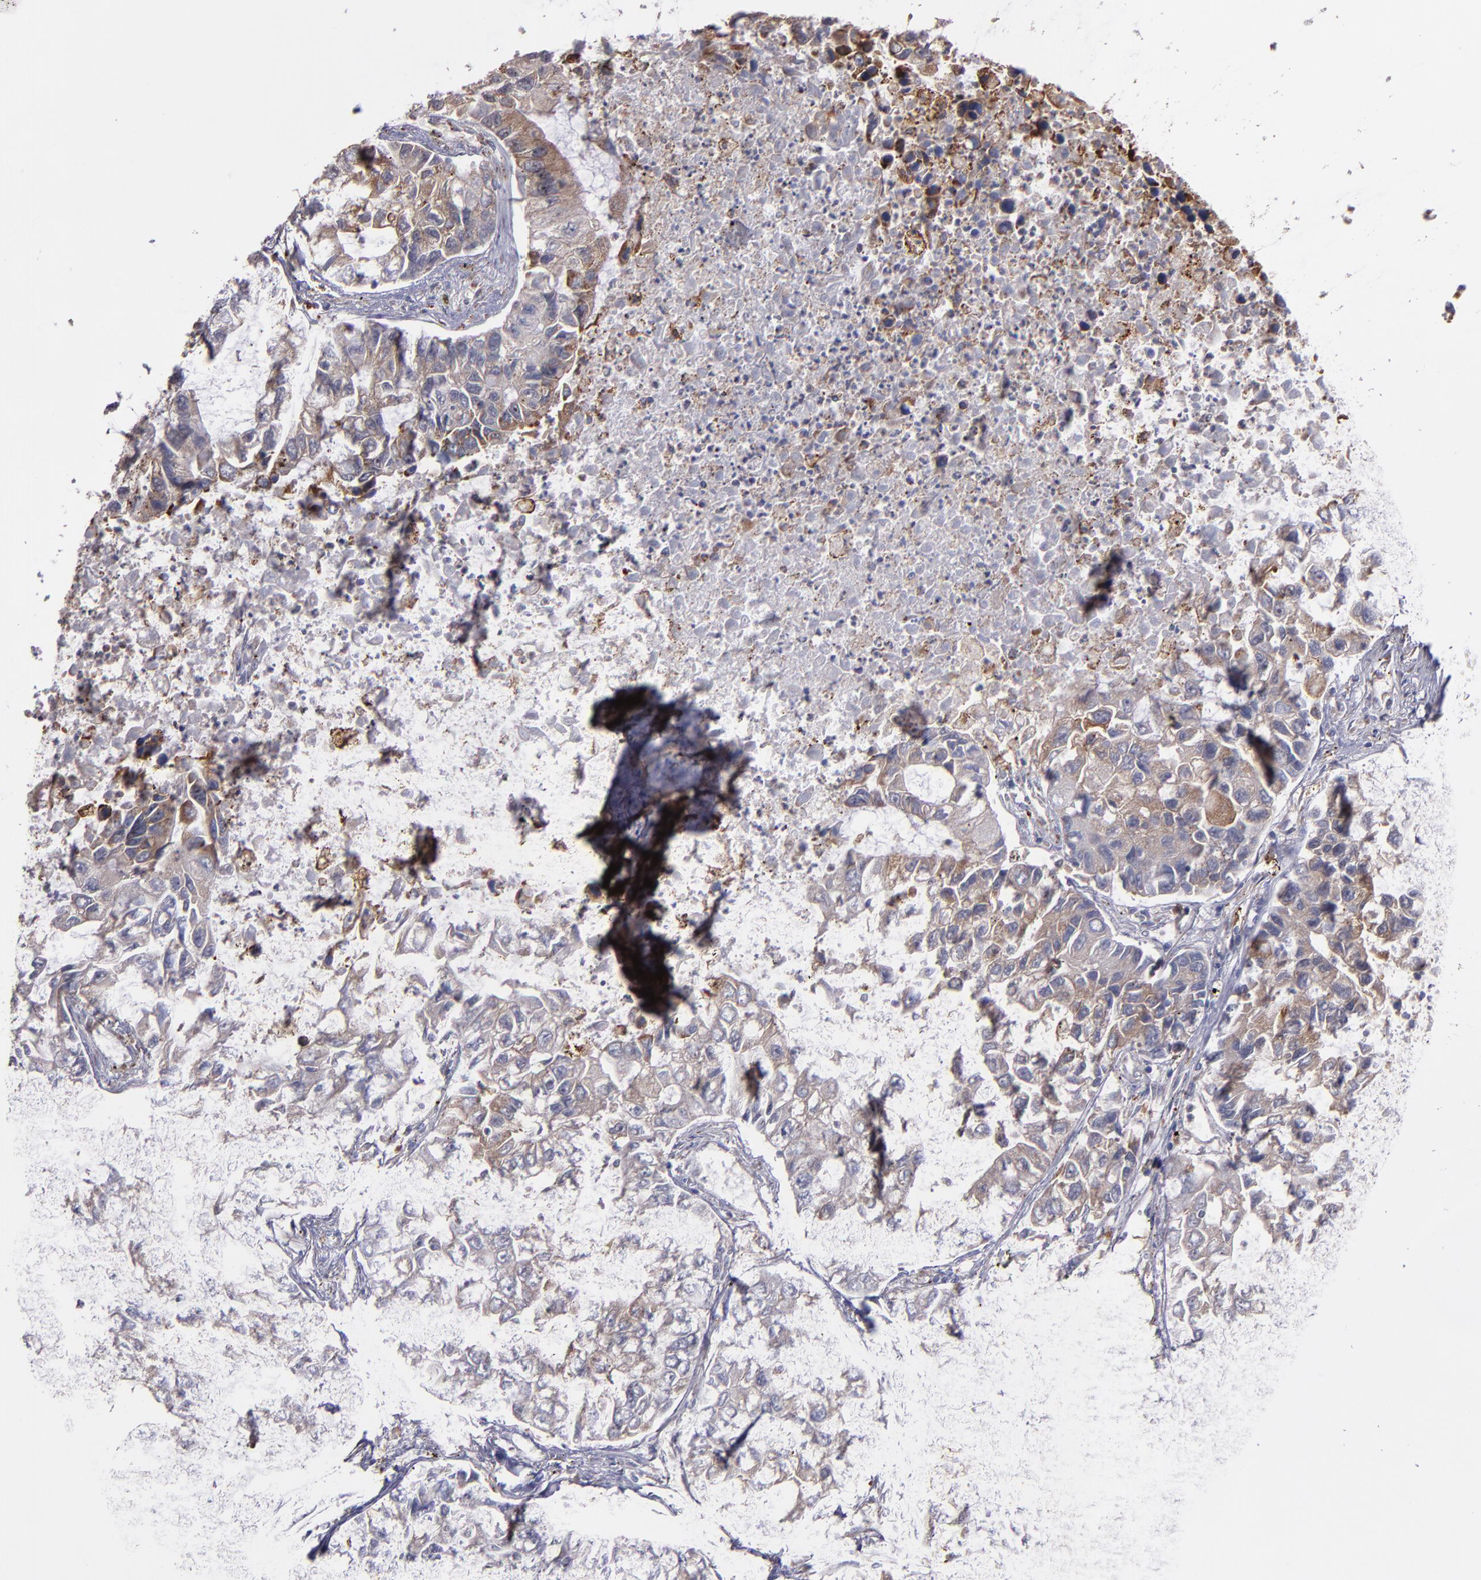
{"staining": {"intensity": "weak", "quantity": ">75%", "location": "cytoplasmic/membranous"}, "tissue": "lung cancer", "cell_type": "Tumor cells", "image_type": "cancer", "snomed": [{"axis": "morphology", "description": "Adenocarcinoma, NOS"}, {"axis": "topography", "description": "Lung"}], "caption": "Adenocarcinoma (lung) stained for a protein displays weak cytoplasmic/membranous positivity in tumor cells.", "gene": "IFIH1", "patient": {"sex": "female", "age": 51}}